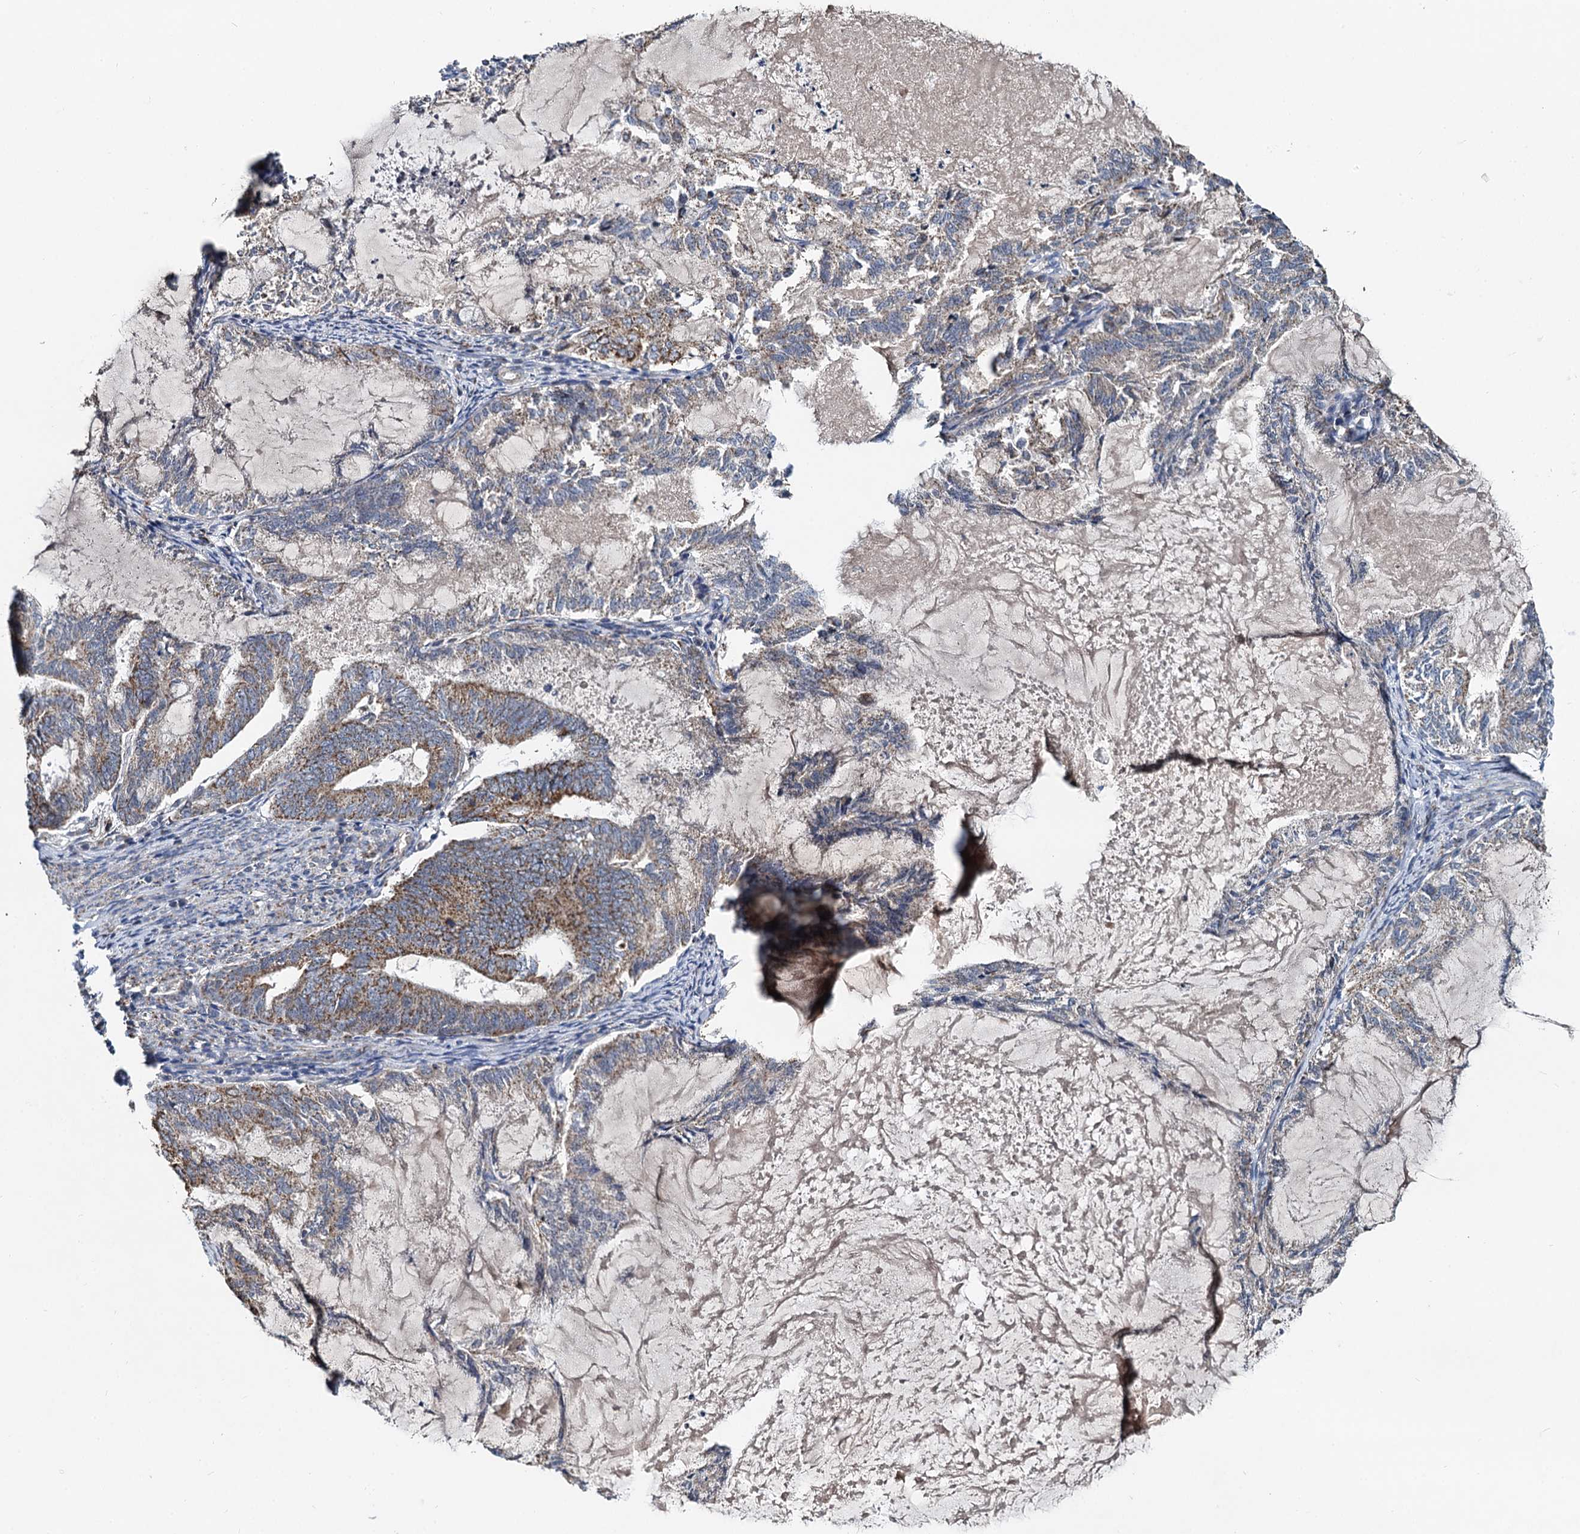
{"staining": {"intensity": "moderate", "quantity": "25%-75%", "location": "cytoplasmic/membranous"}, "tissue": "endometrial cancer", "cell_type": "Tumor cells", "image_type": "cancer", "snomed": [{"axis": "morphology", "description": "Adenocarcinoma, NOS"}, {"axis": "topography", "description": "Endometrium"}], "caption": "Endometrial cancer stained with a protein marker shows moderate staining in tumor cells.", "gene": "SPRYD3", "patient": {"sex": "female", "age": 86}}